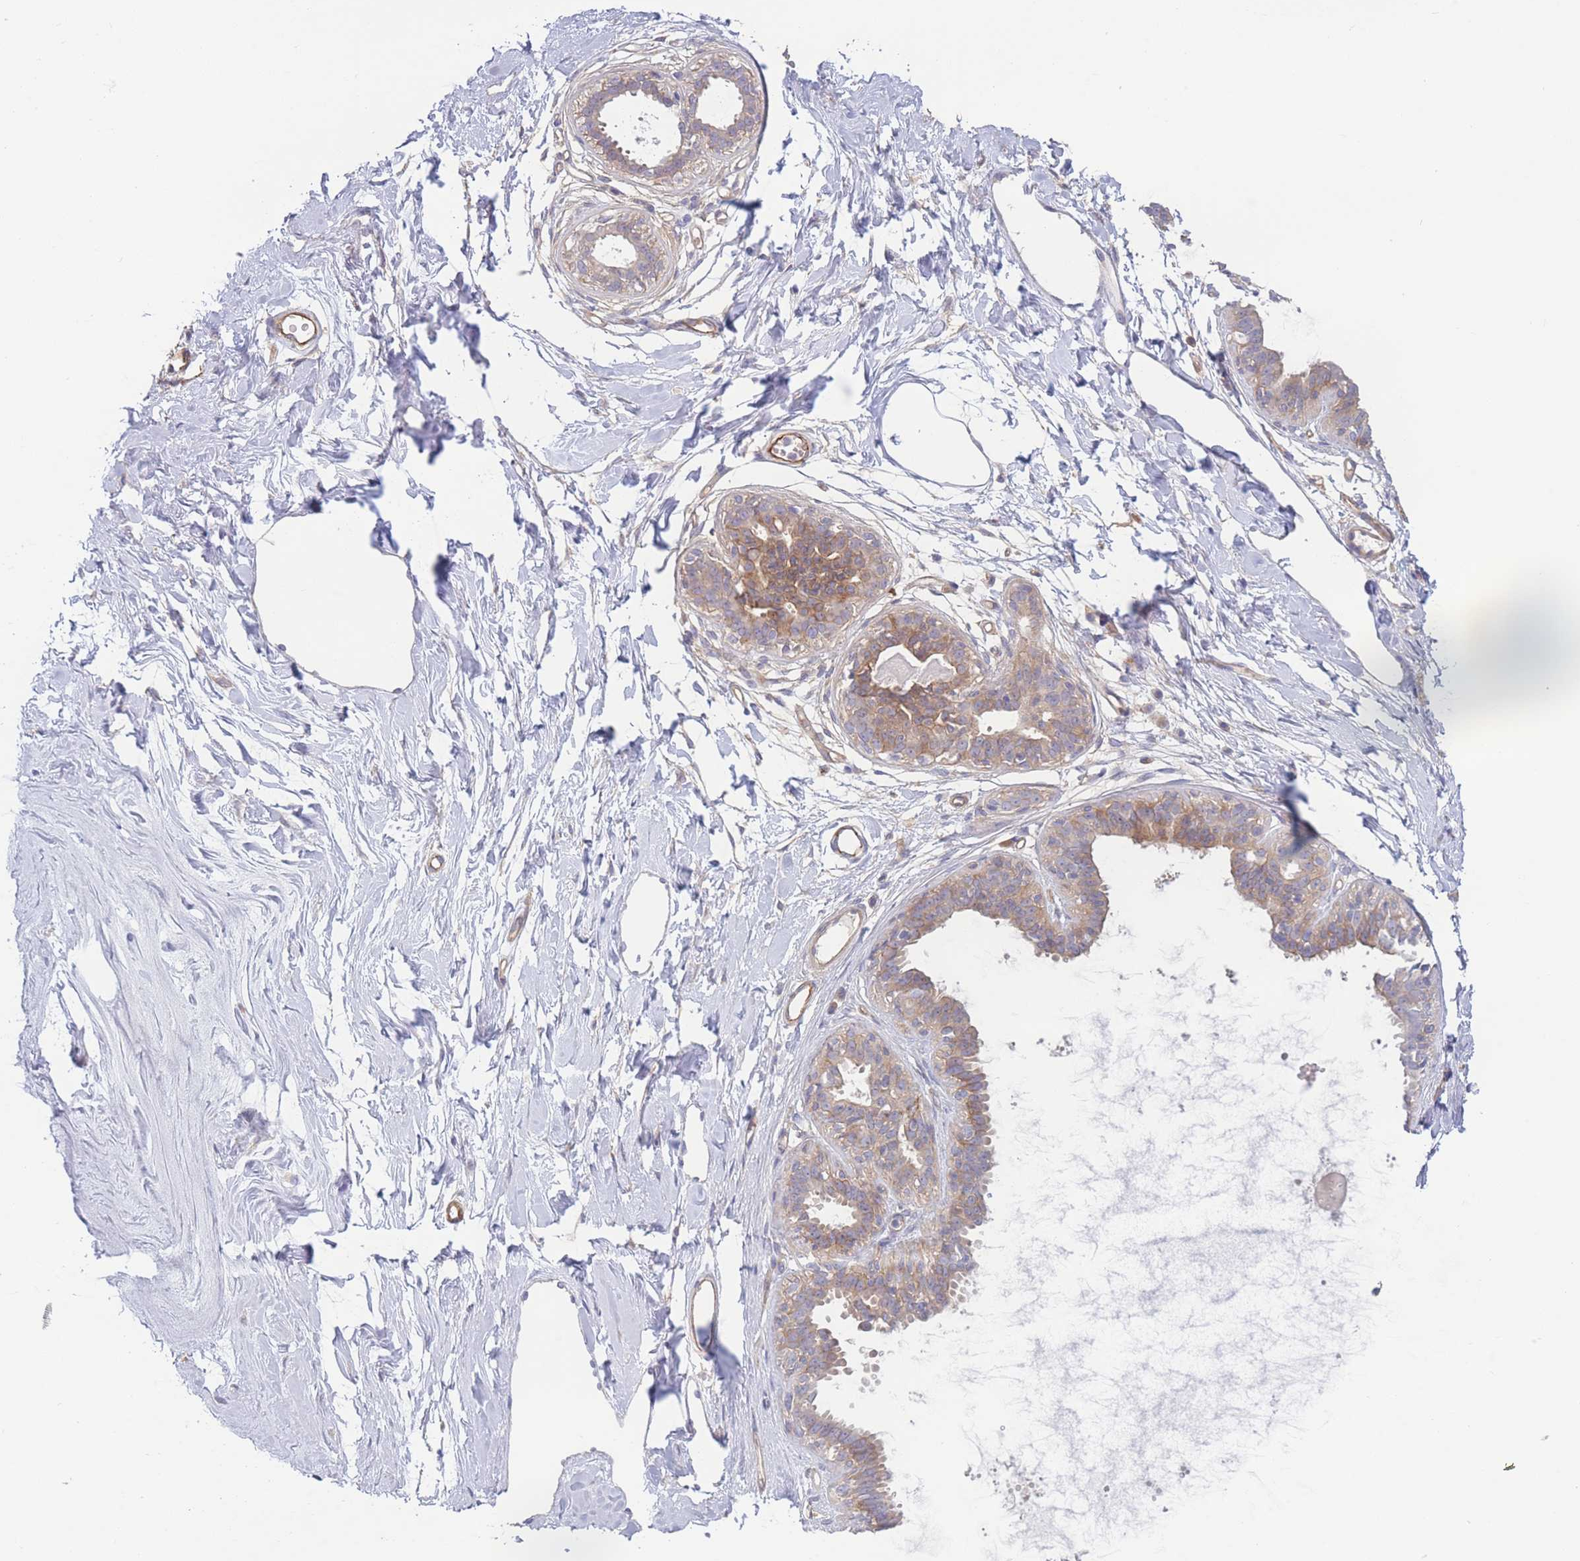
{"staining": {"intensity": "negative", "quantity": "none", "location": "none"}, "tissue": "breast", "cell_type": "Adipocytes", "image_type": "normal", "snomed": [{"axis": "morphology", "description": "Normal tissue, NOS"}, {"axis": "topography", "description": "Breast"}], "caption": "A high-resolution histopathology image shows IHC staining of benign breast, which shows no significant expression in adipocytes.", "gene": "WDR93", "patient": {"sex": "female", "age": 45}}